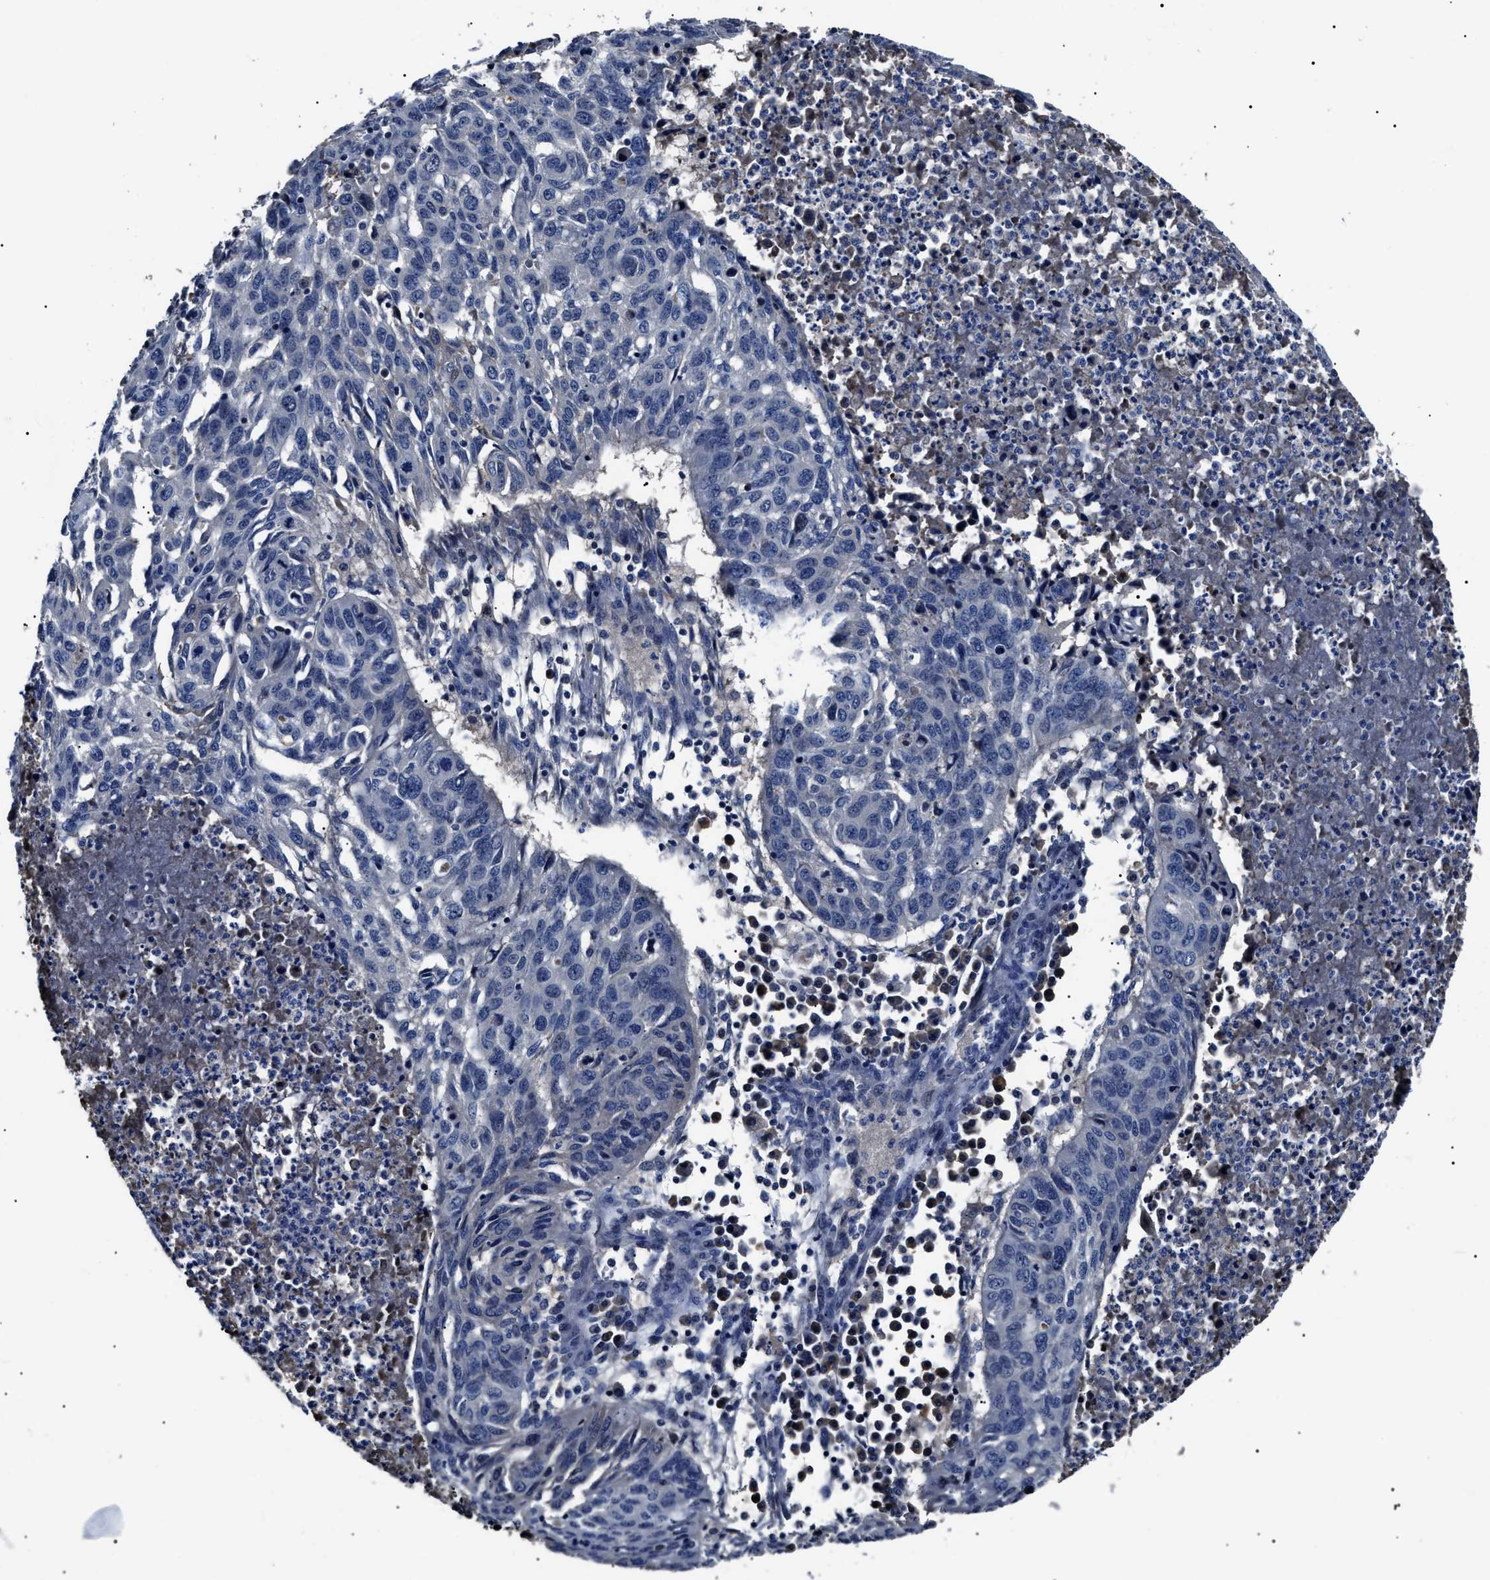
{"staining": {"intensity": "negative", "quantity": "none", "location": "none"}, "tissue": "lung cancer", "cell_type": "Tumor cells", "image_type": "cancer", "snomed": [{"axis": "morphology", "description": "Squamous cell carcinoma, NOS"}, {"axis": "topography", "description": "Lung"}], "caption": "Tumor cells are negative for protein expression in human lung cancer (squamous cell carcinoma).", "gene": "IFT81", "patient": {"sex": "female", "age": 63}}